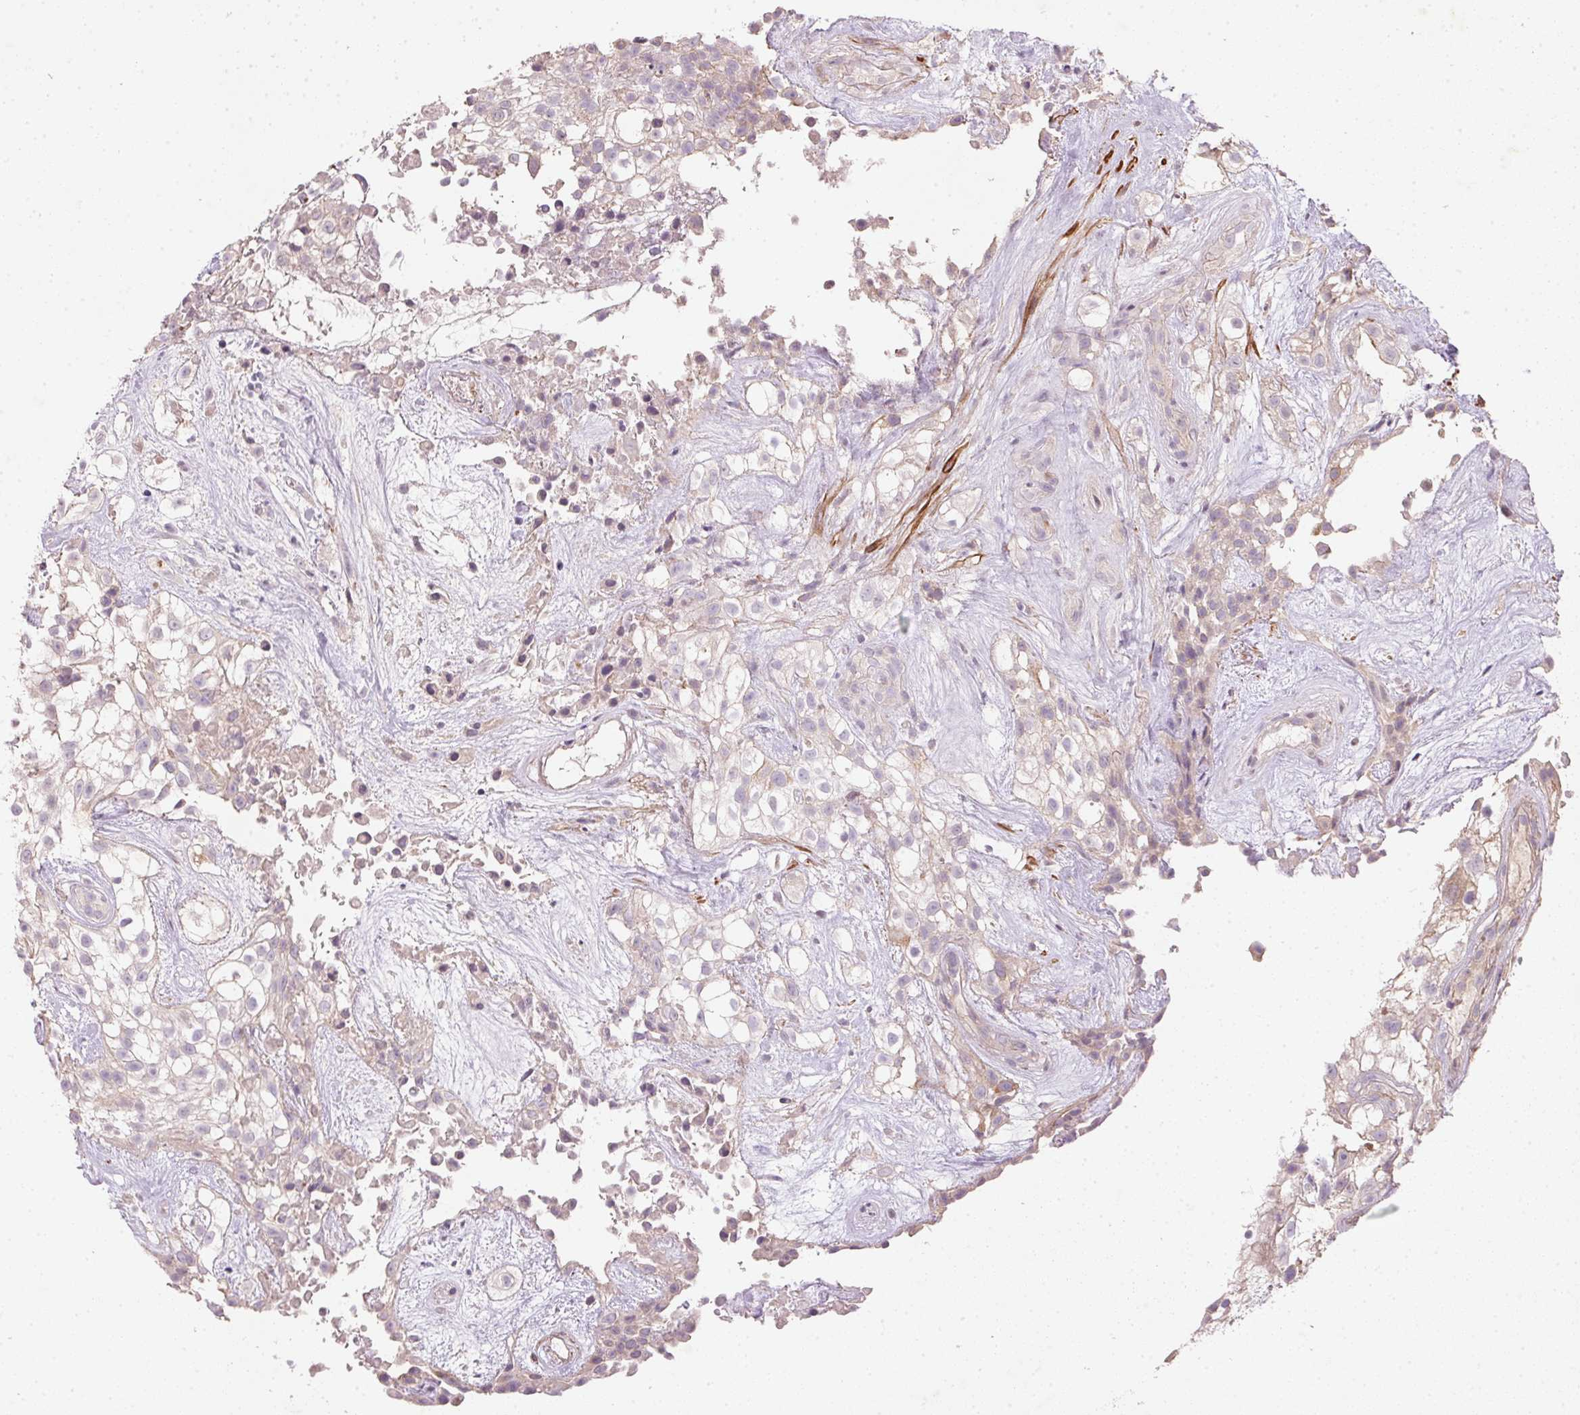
{"staining": {"intensity": "negative", "quantity": "none", "location": "none"}, "tissue": "urothelial cancer", "cell_type": "Tumor cells", "image_type": "cancer", "snomed": [{"axis": "morphology", "description": "Urothelial carcinoma, High grade"}, {"axis": "topography", "description": "Urinary bladder"}], "caption": "An immunohistochemistry (IHC) micrograph of urothelial carcinoma (high-grade) is shown. There is no staining in tumor cells of urothelial carcinoma (high-grade). Nuclei are stained in blue.", "gene": "KCNK15", "patient": {"sex": "male", "age": 56}}